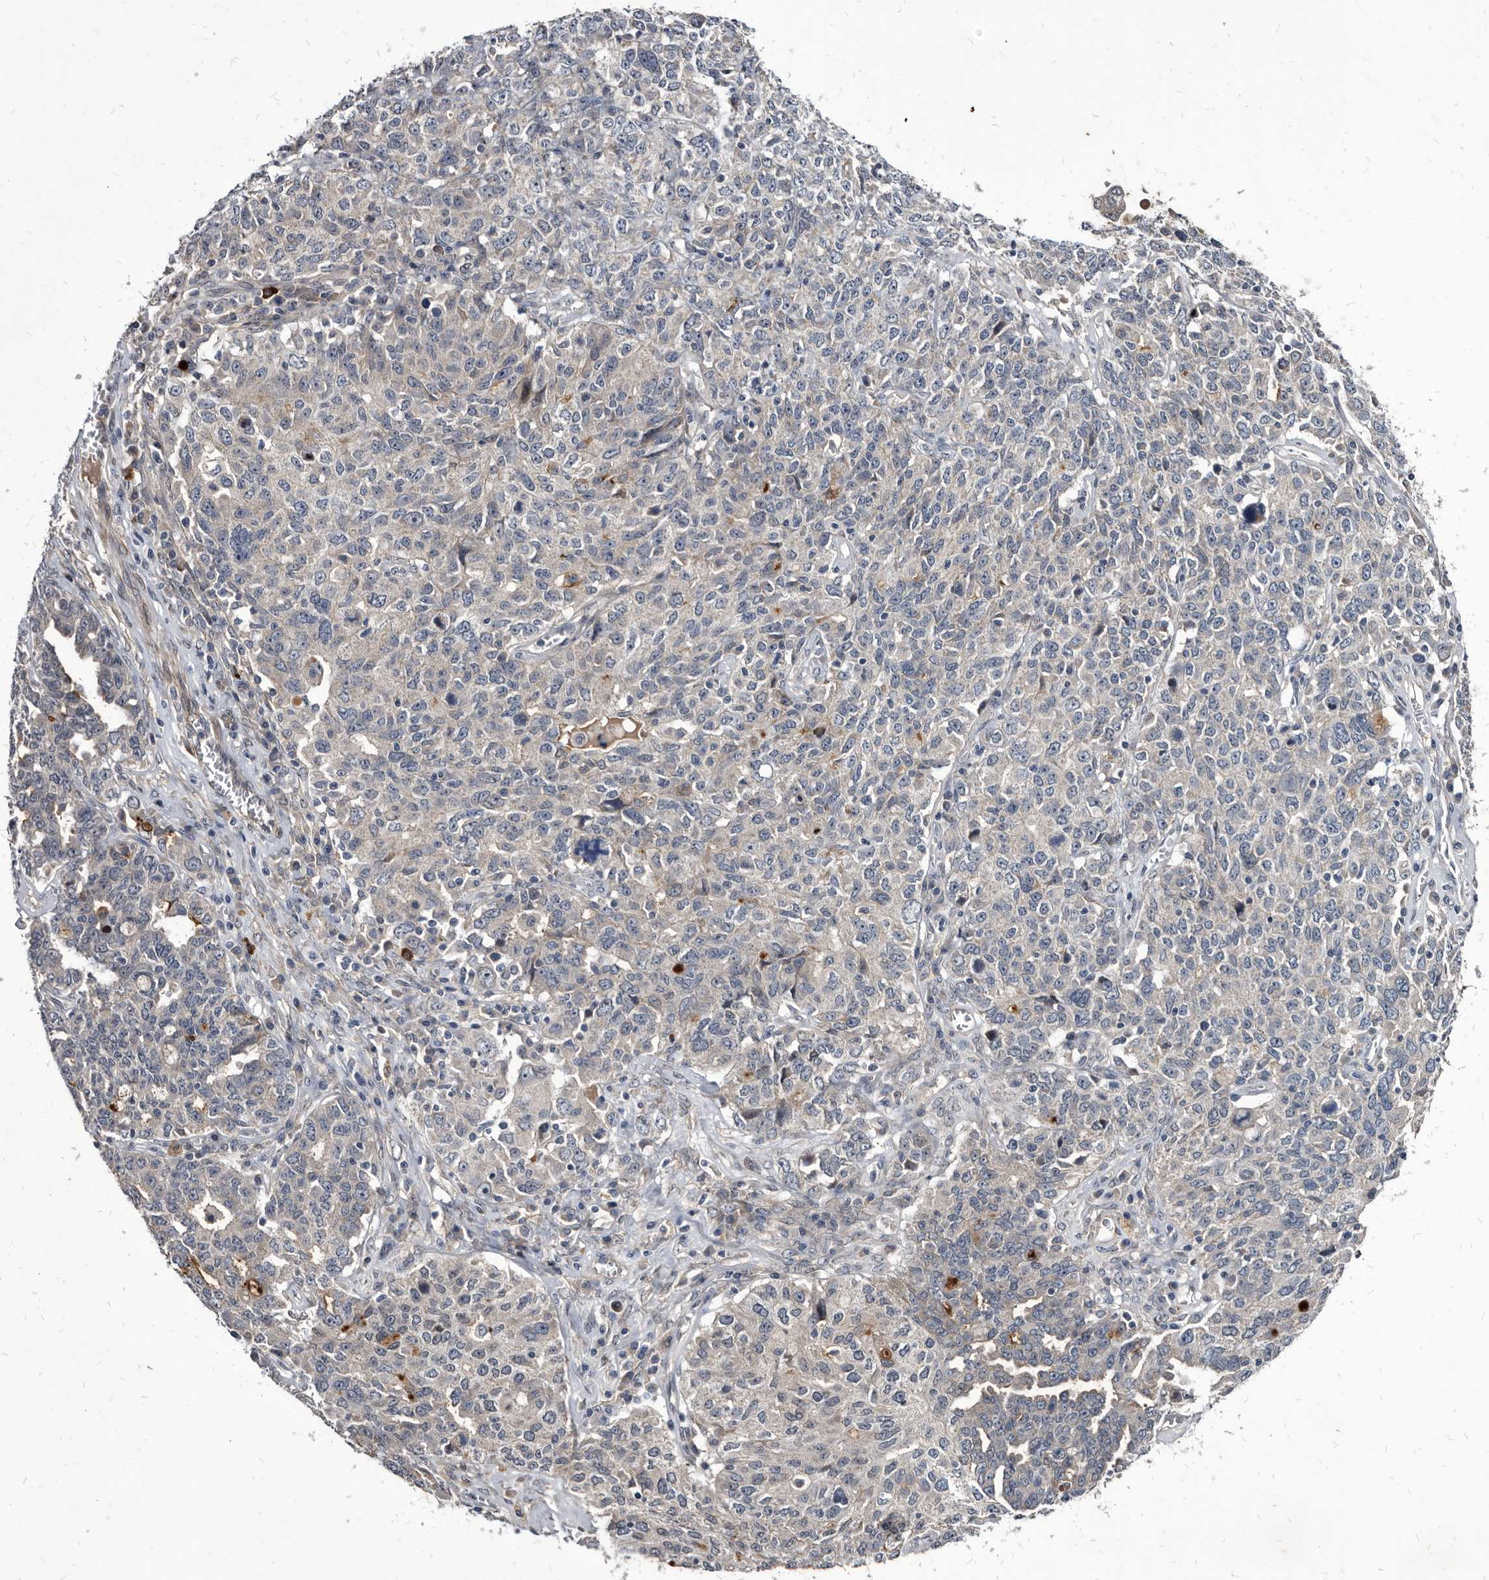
{"staining": {"intensity": "moderate", "quantity": "<25%", "location": "cytoplasmic/membranous"}, "tissue": "ovarian cancer", "cell_type": "Tumor cells", "image_type": "cancer", "snomed": [{"axis": "morphology", "description": "Carcinoma, endometroid"}, {"axis": "topography", "description": "Ovary"}], "caption": "Ovarian endometroid carcinoma stained for a protein shows moderate cytoplasmic/membranous positivity in tumor cells. The staining was performed using DAB (3,3'-diaminobenzidine), with brown indicating positive protein expression. Nuclei are stained blue with hematoxylin.", "gene": "PROM1", "patient": {"sex": "female", "age": 62}}